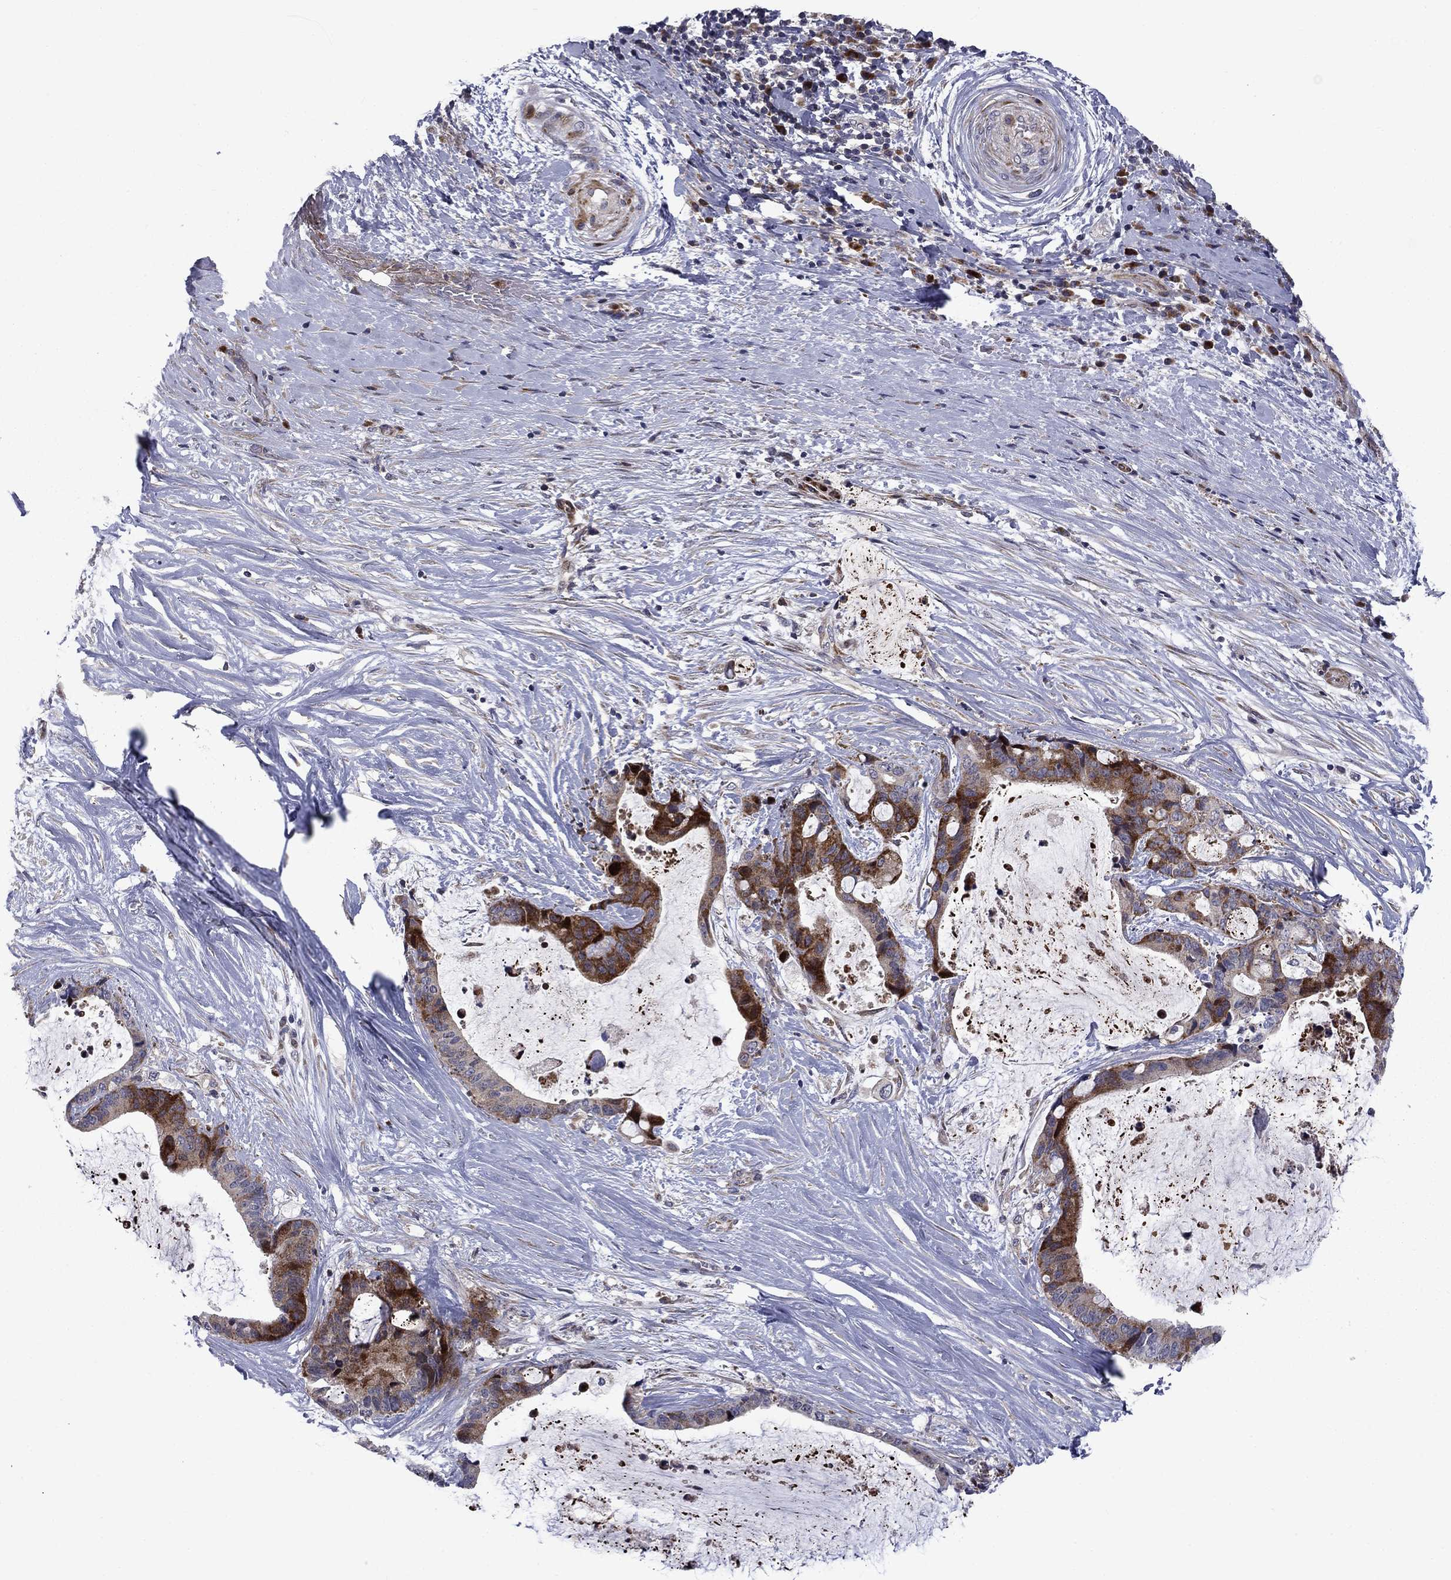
{"staining": {"intensity": "strong", "quantity": "25%-75%", "location": "cytoplasmic/membranous"}, "tissue": "liver cancer", "cell_type": "Tumor cells", "image_type": "cancer", "snomed": [{"axis": "morphology", "description": "Cholangiocarcinoma"}, {"axis": "topography", "description": "Liver"}], "caption": "Immunohistochemical staining of human liver cholangiocarcinoma demonstrates high levels of strong cytoplasmic/membranous expression in about 25%-75% of tumor cells.", "gene": "MIOS", "patient": {"sex": "female", "age": 73}}